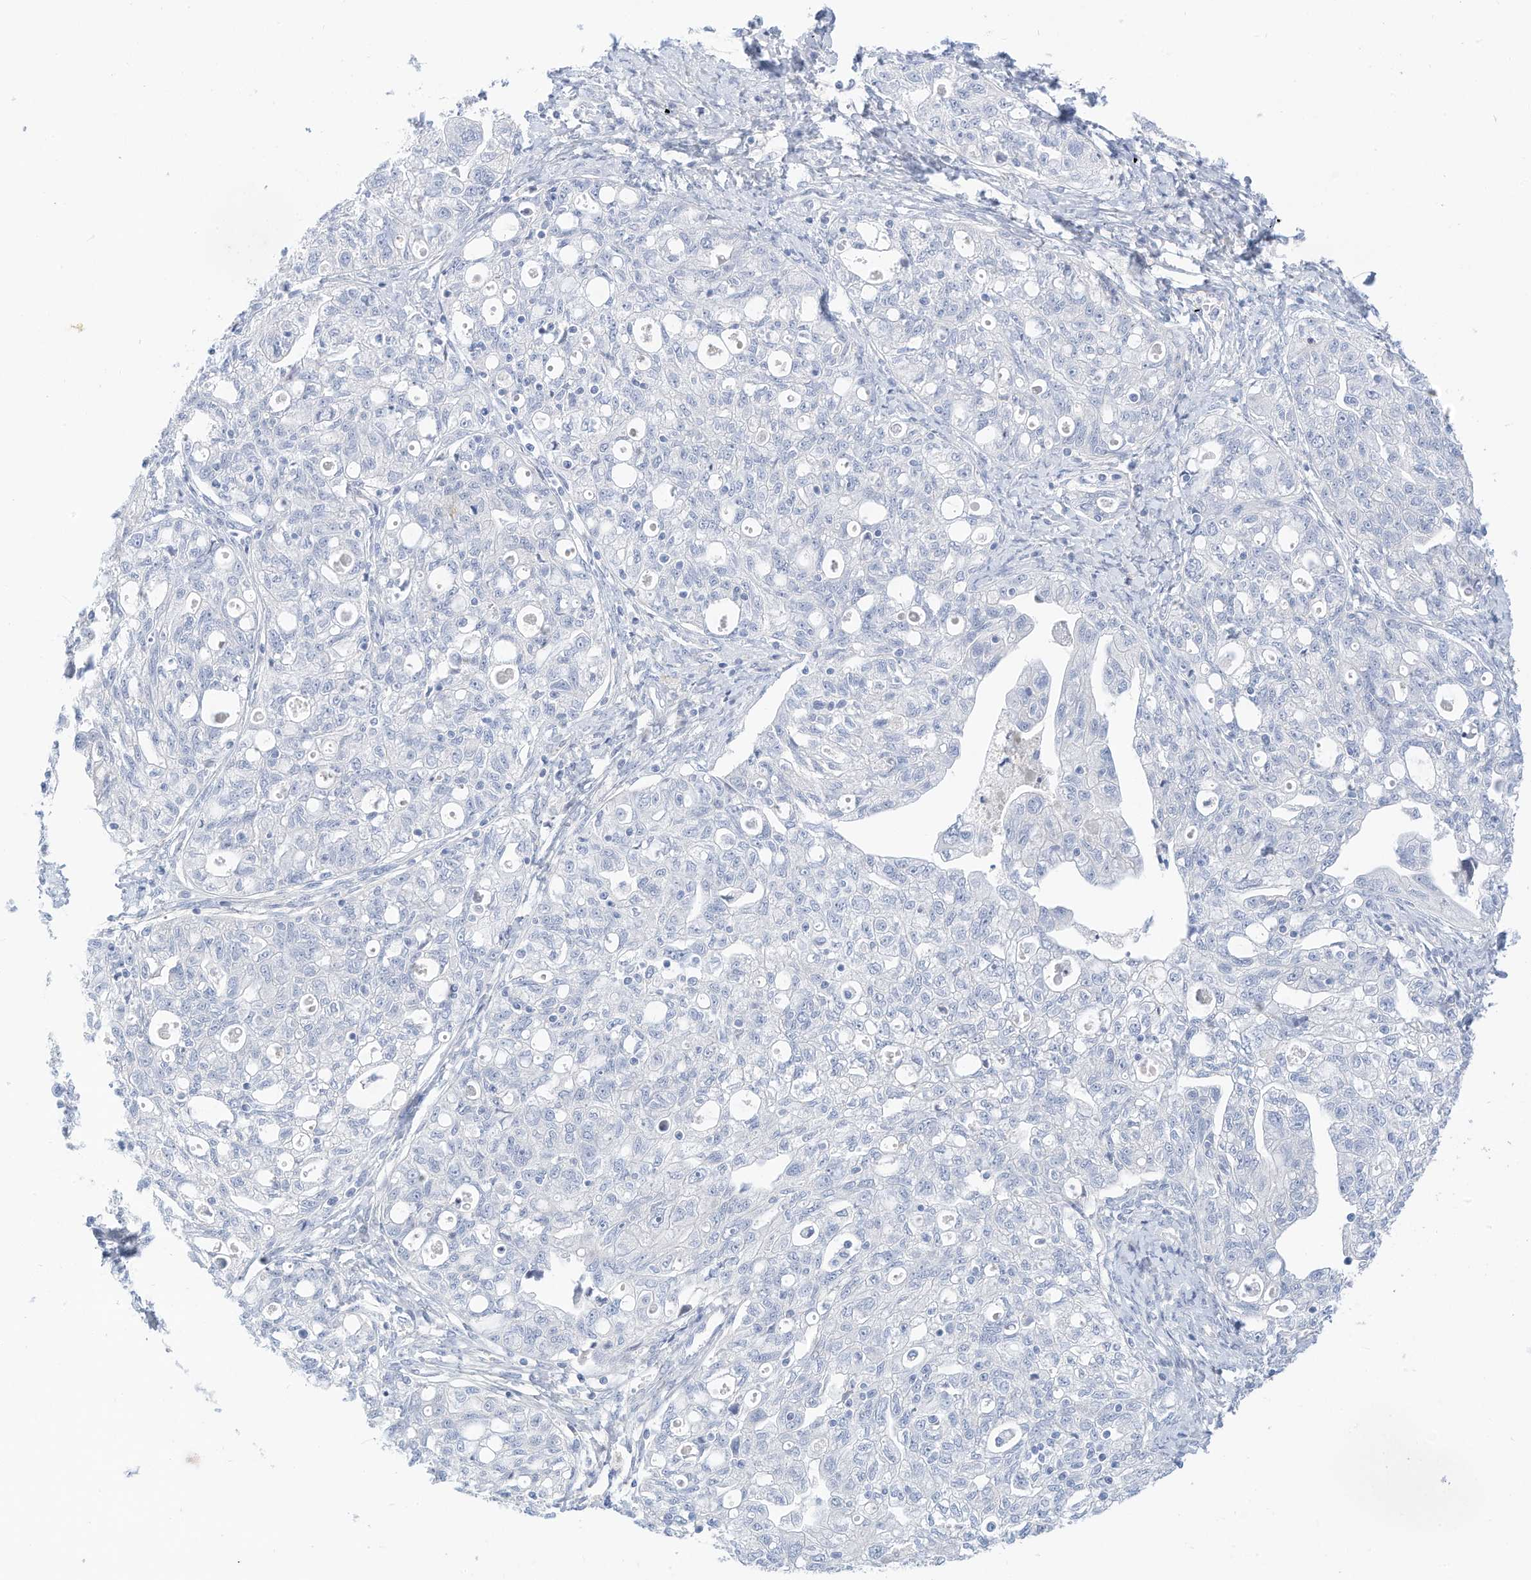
{"staining": {"intensity": "negative", "quantity": "none", "location": "none"}, "tissue": "ovarian cancer", "cell_type": "Tumor cells", "image_type": "cancer", "snomed": [{"axis": "morphology", "description": "Carcinoma, NOS"}, {"axis": "morphology", "description": "Cystadenocarcinoma, serous, NOS"}, {"axis": "topography", "description": "Ovary"}], "caption": "Ovarian cancer stained for a protein using IHC exhibits no staining tumor cells.", "gene": "SPOCD1", "patient": {"sex": "female", "age": 69}}